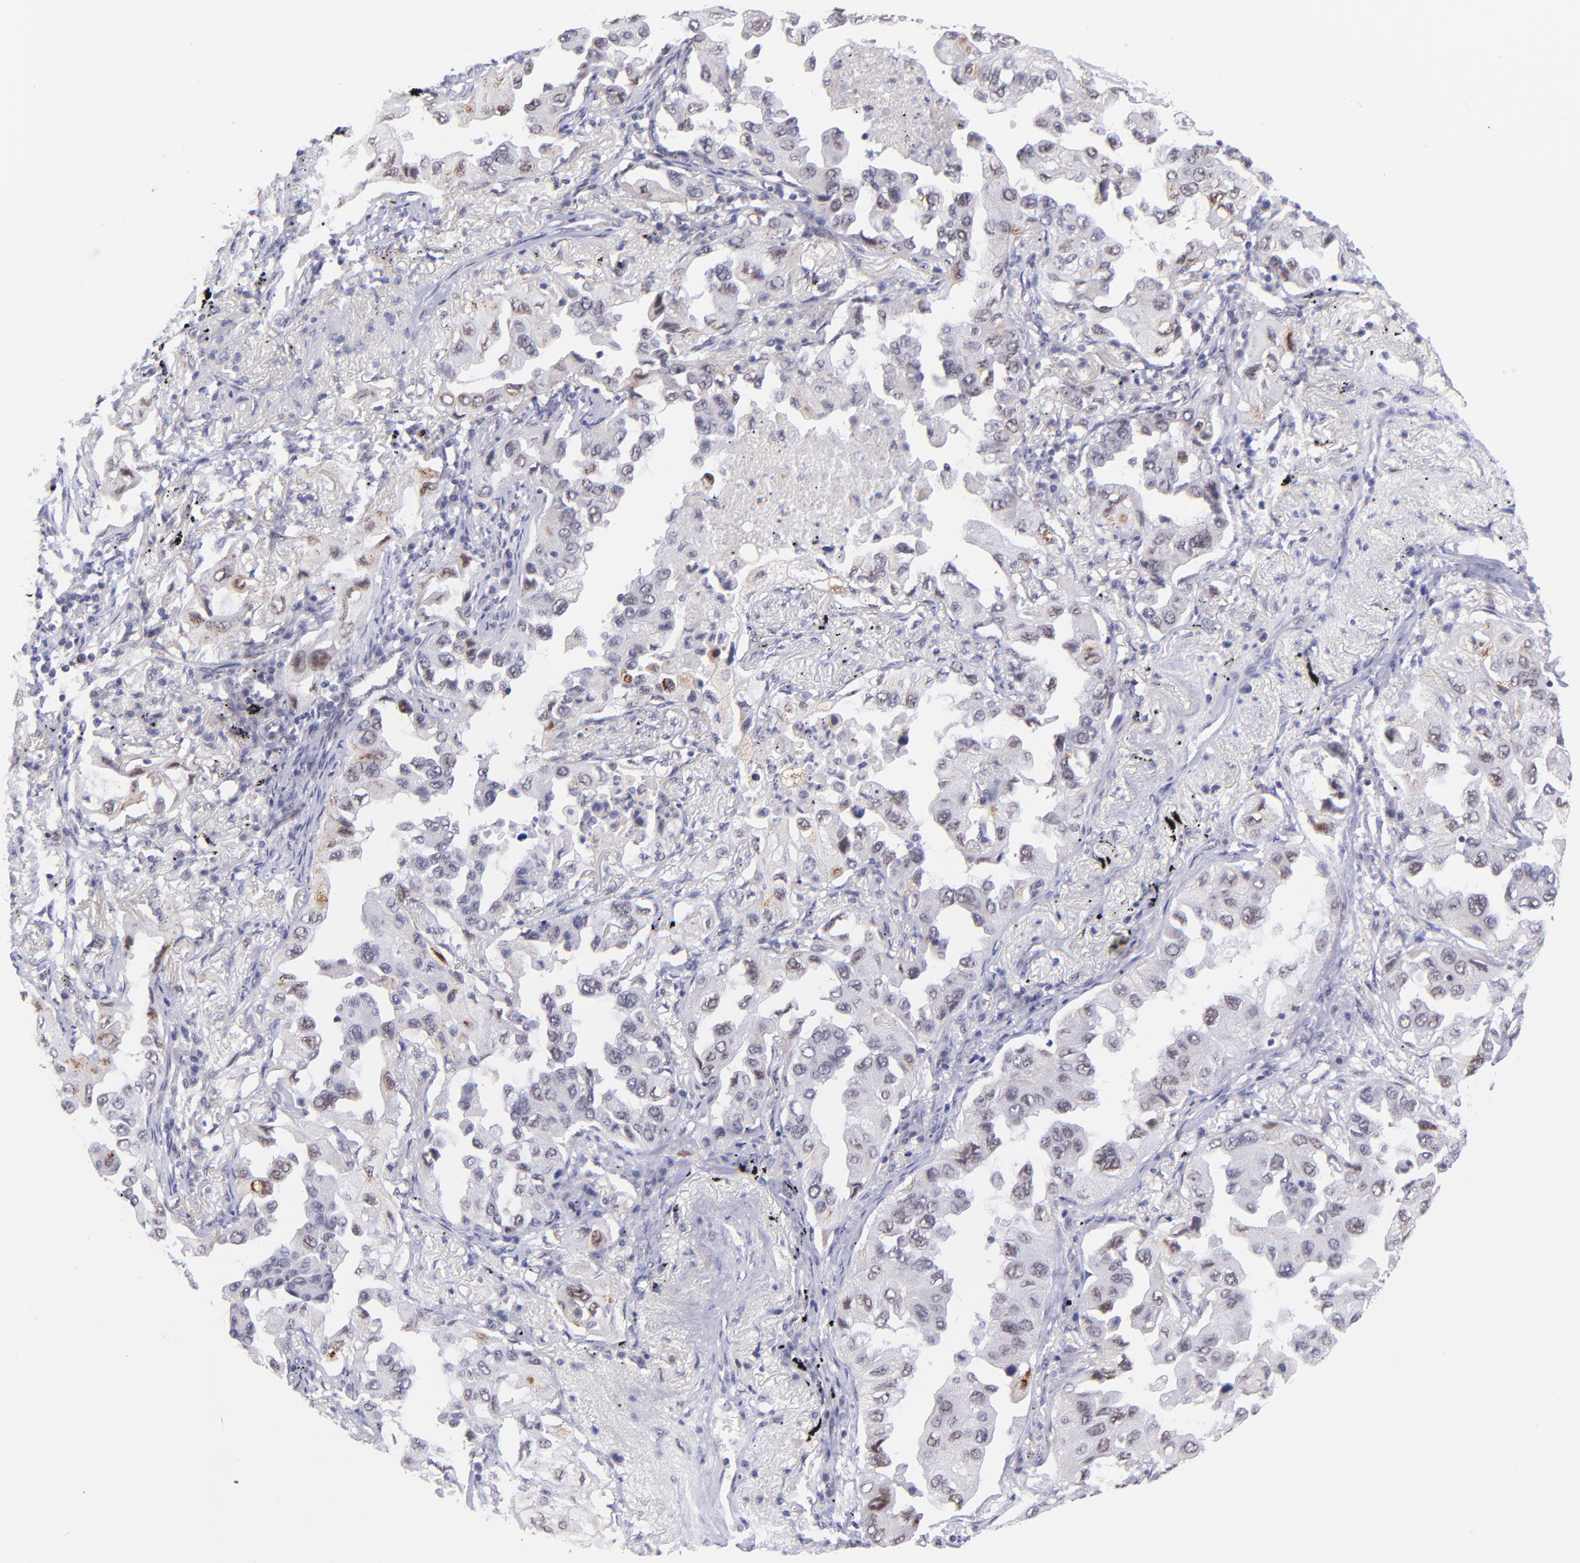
{"staining": {"intensity": "weak", "quantity": "<25%", "location": "nuclear"}, "tissue": "lung cancer", "cell_type": "Tumor cells", "image_type": "cancer", "snomed": [{"axis": "morphology", "description": "Adenocarcinoma, NOS"}, {"axis": "topography", "description": "Lung"}], "caption": "This is a image of immunohistochemistry staining of adenocarcinoma (lung), which shows no staining in tumor cells. (Brightfield microscopy of DAB (3,3'-diaminobenzidine) immunohistochemistry at high magnification).", "gene": "SOX6", "patient": {"sex": "female", "age": 65}}